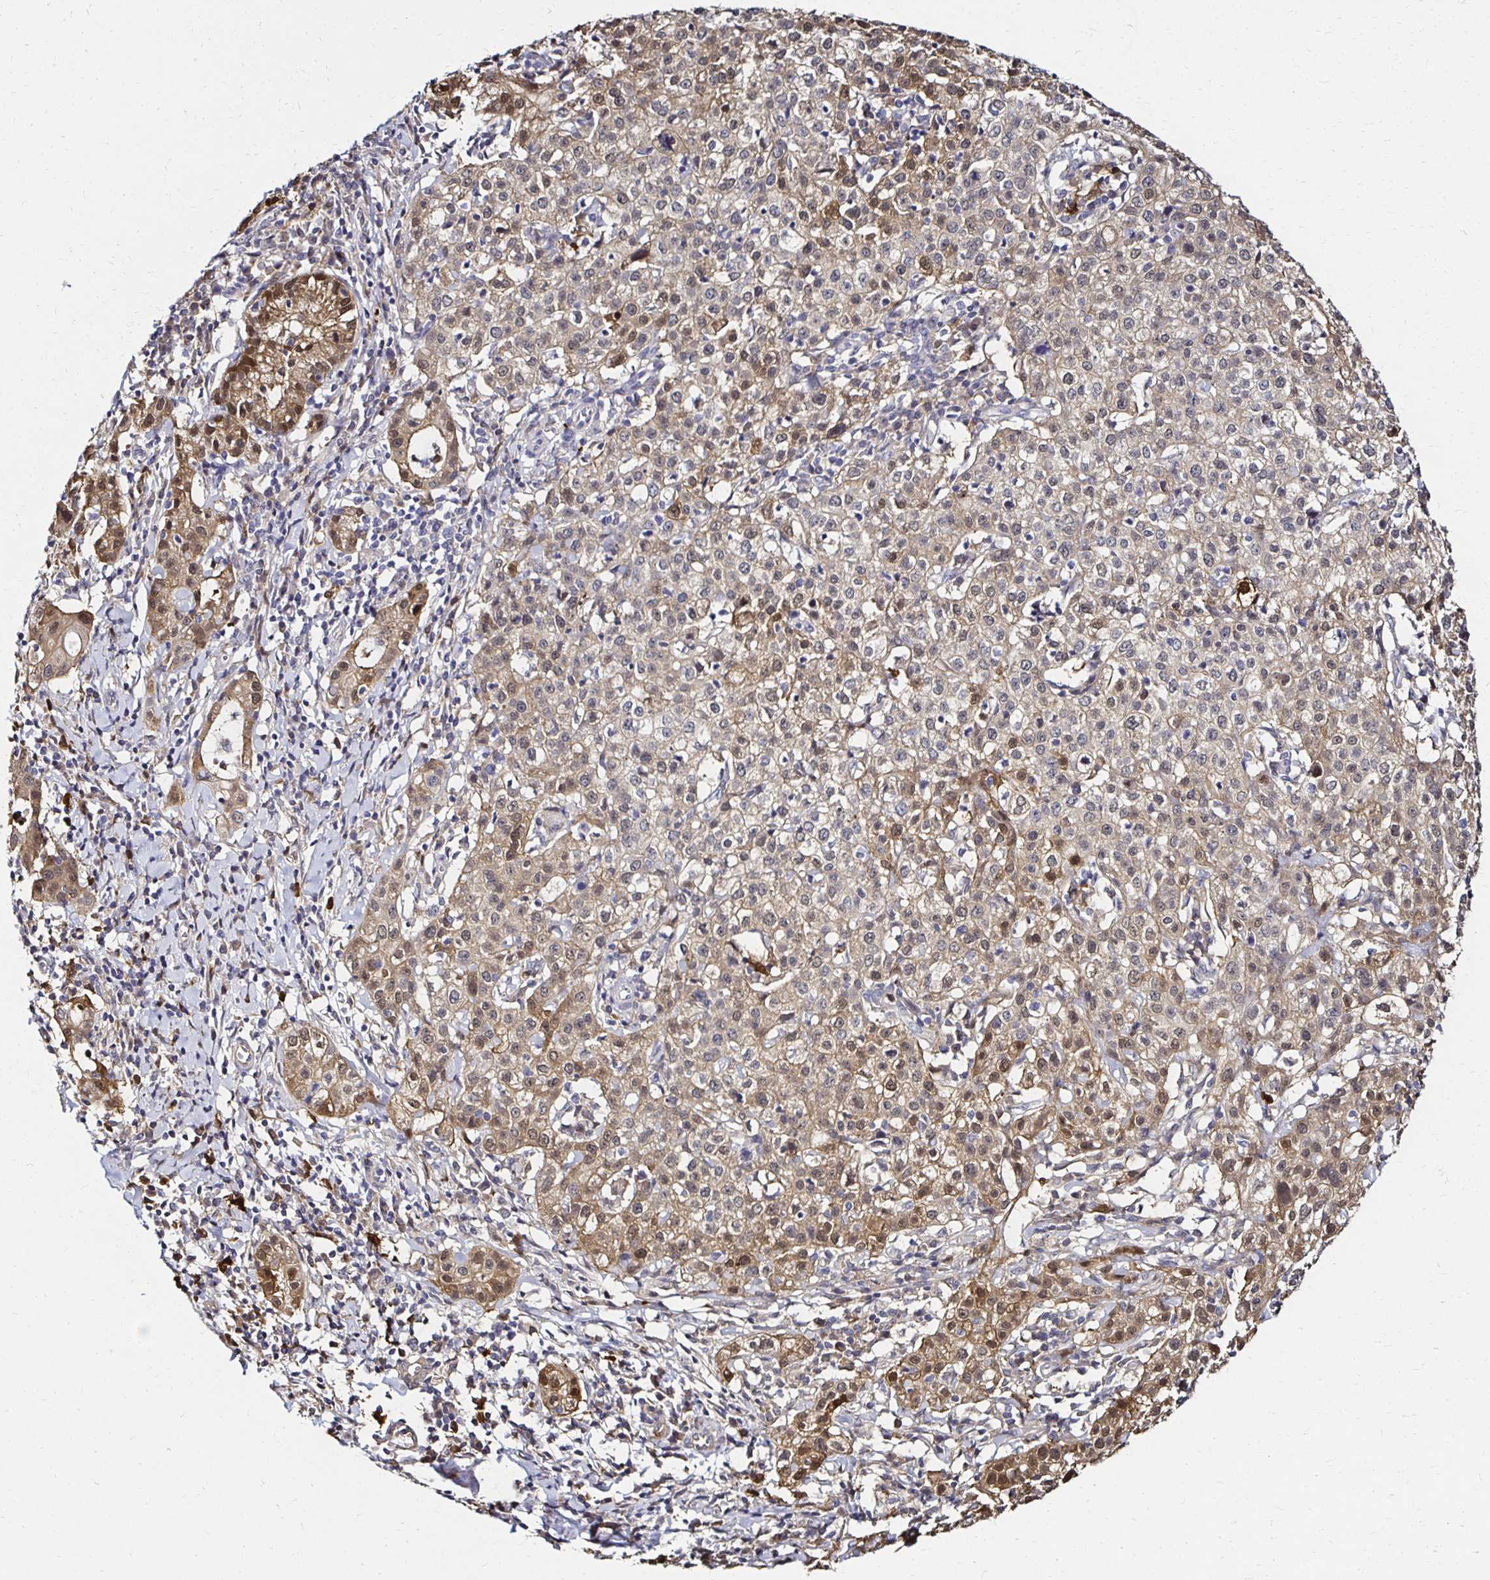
{"staining": {"intensity": "moderate", "quantity": "25%-75%", "location": "cytoplasmic/membranous,nuclear"}, "tissue": "cervical cancer", "cell_type": "Tumor cells", "image_type": "cancer", "snomed": [{"axis": "morphology", "description": "Normal tissue, NOS"}, {"axis": "morphology", "description": "Adenocarcinoma, NOS"}, {"axis": "topography", "description": "Cervix"}], "caption": "Protein staining reveals moderate cytoplasmic/membranous and nuclear staining in about 25%-75% of tumor cells in cervical cancer (adenocarcinoma).", "gene": "TXN", "patient": {"sex": "female", "age": 44}}